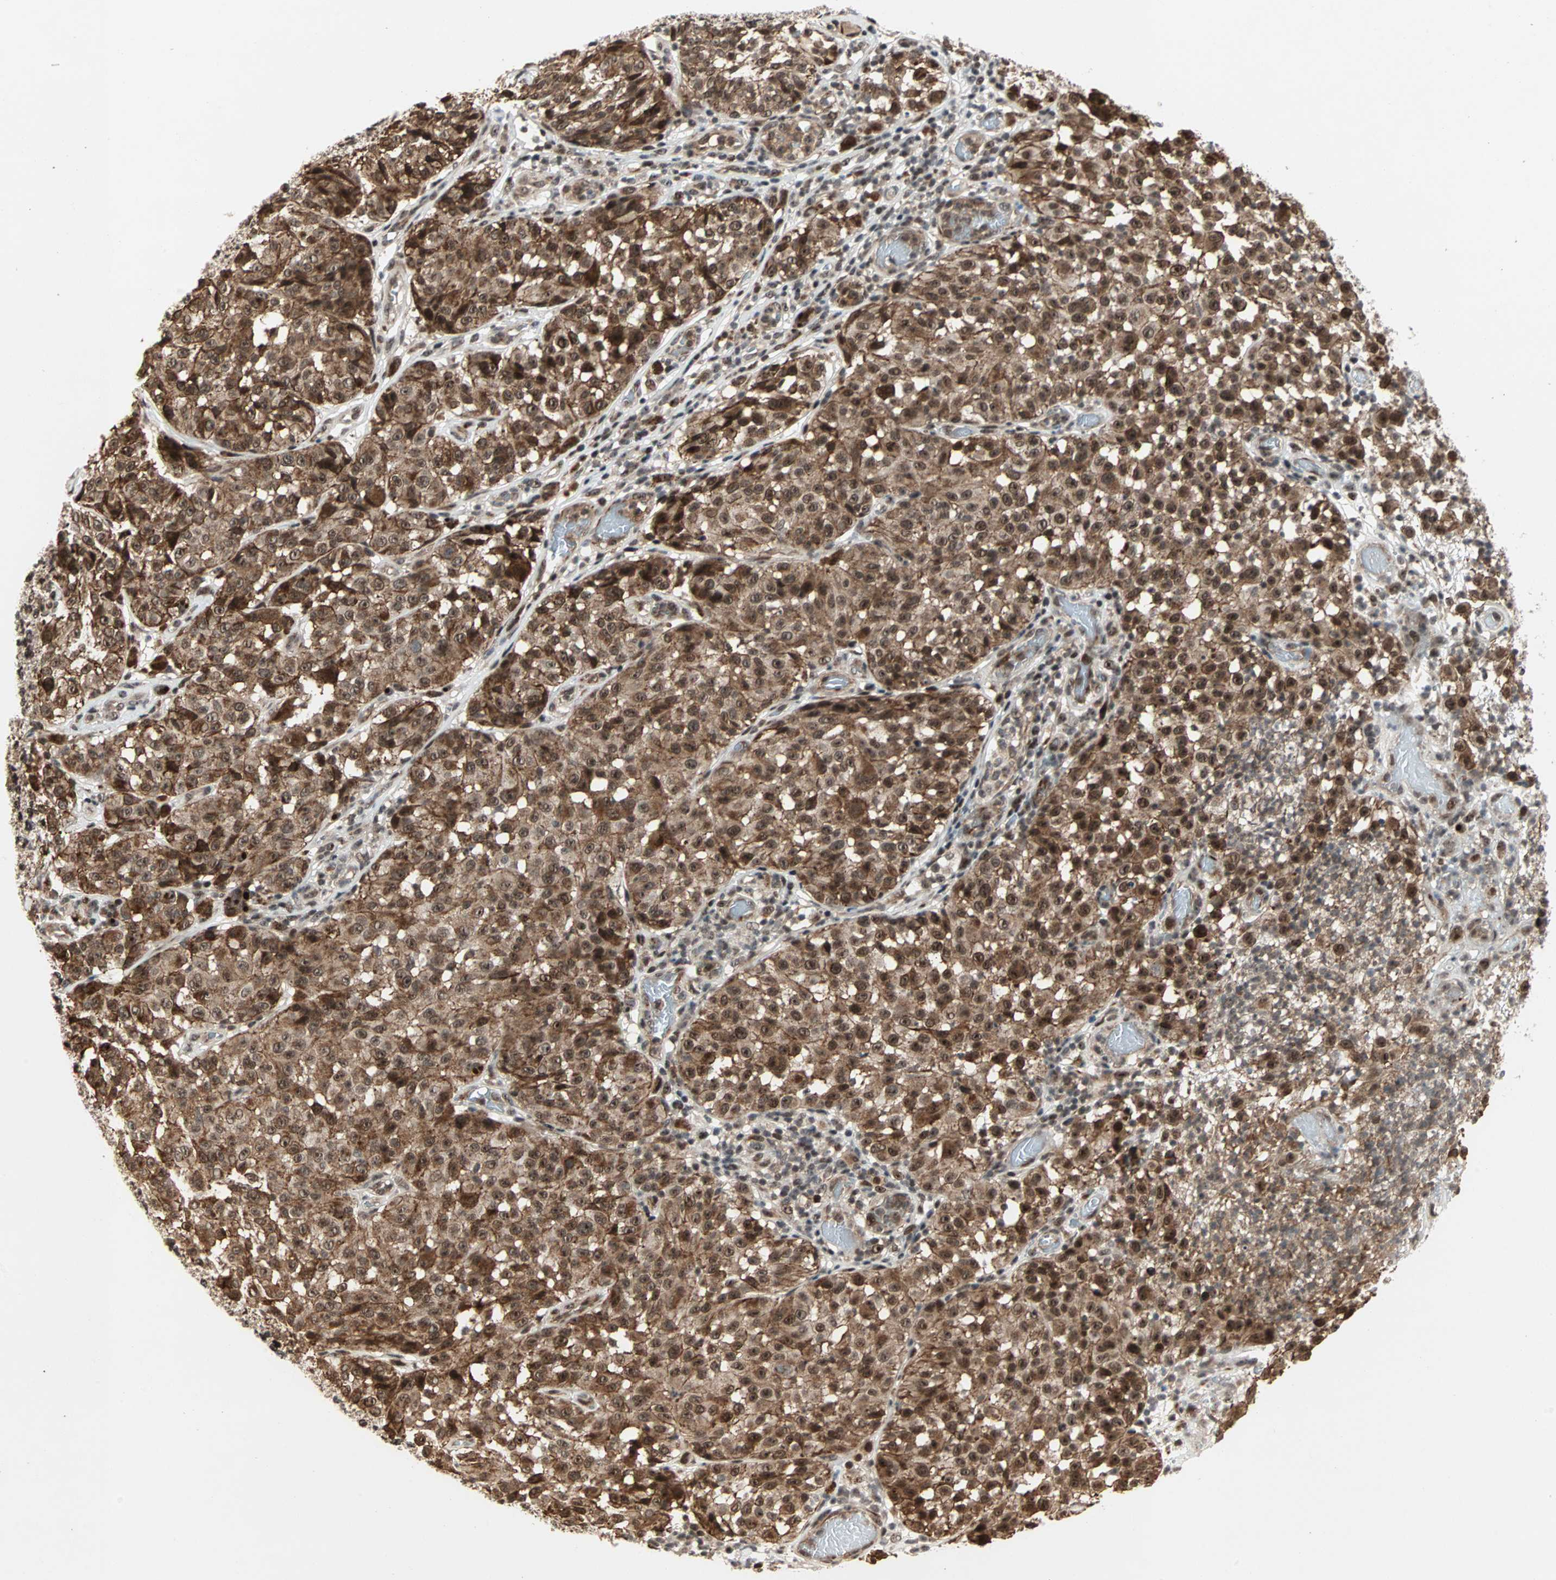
{"staining": {"intensity": "strong", "quantity": ">75%", "location": "cytoplasmic/membranous,nuclear"}, "tissue": "melanoma", "cell_type": "Tumor cells", "image_type": "cancer", "snomed": [{"axis": "morphology", "description": "Malignant melanoma, NOS"}, {"axis": "topography", "description": "Skin"}], "caption": "High-magnification brightfield microscopy of malignant melanoma stained with DAB (brown) and counterstained with hematoxylin (blue). tumor cells exhibit strong cytoplasmic/membranous and nuclear positivity is identified in about>75% of cells.", "gene": "ZBED9", "patient": {"sex": "female", "age": 46}}